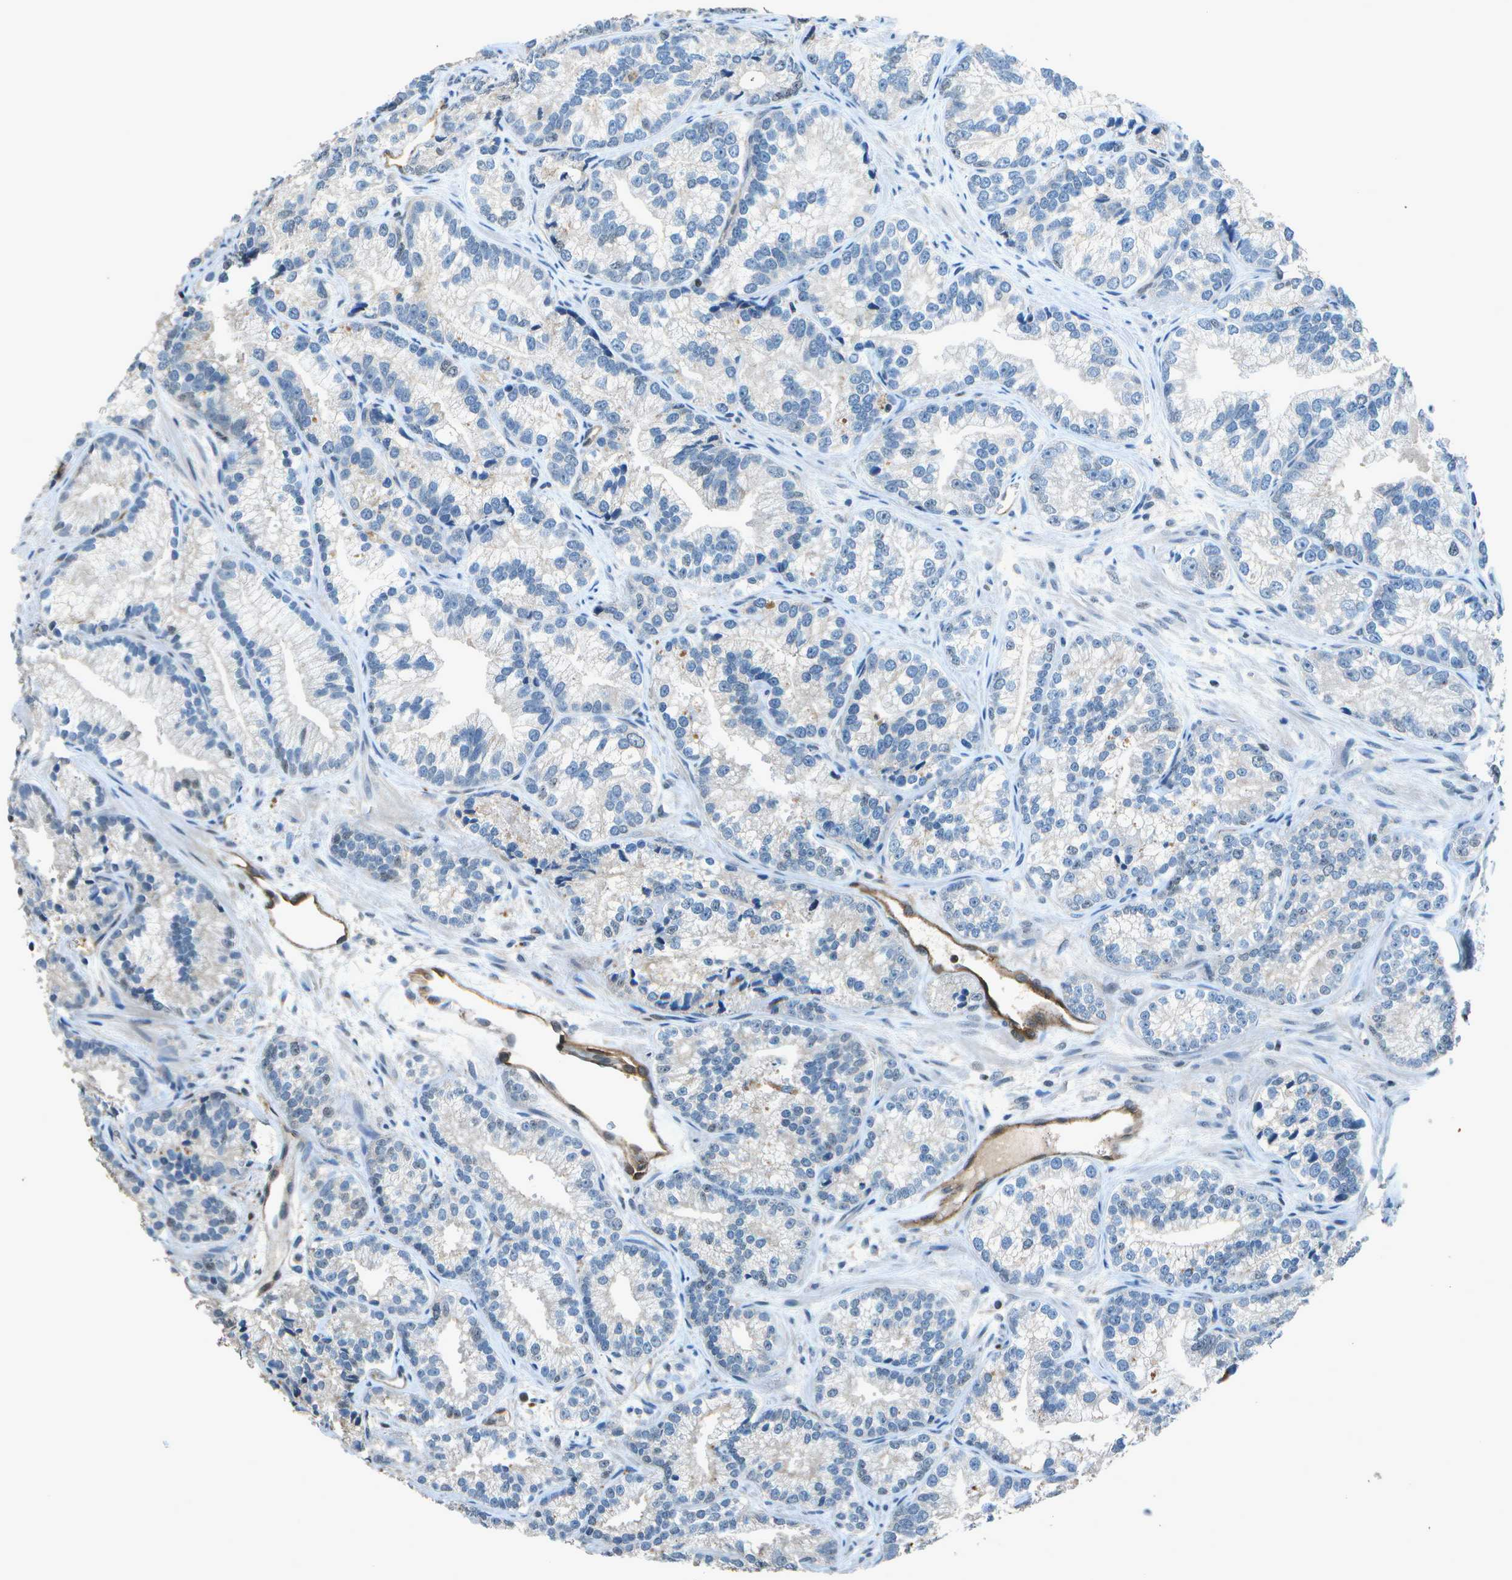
{"staining": {"intensity": "negative", "quantity": "none", "location": "none"}, "tissue": "prostate cancer", "cell_type": "Tumor cells", "image_type": "cancer", "snomed": [{"axis": "morphology", "description": "Adenocarcinoma, Low grade"}, {"axis": "topography", "description": "Prostate"}], "caption": "High power microscopy photomicrograph of an immunohistochemistry (IHC) histopathology image of prostate cancer (low-grade adenocarcinoma), revealing no significant positivity in tumor cells.", "gene": "PDLIM1", "patient": {"sex": "male", "age": 89}}